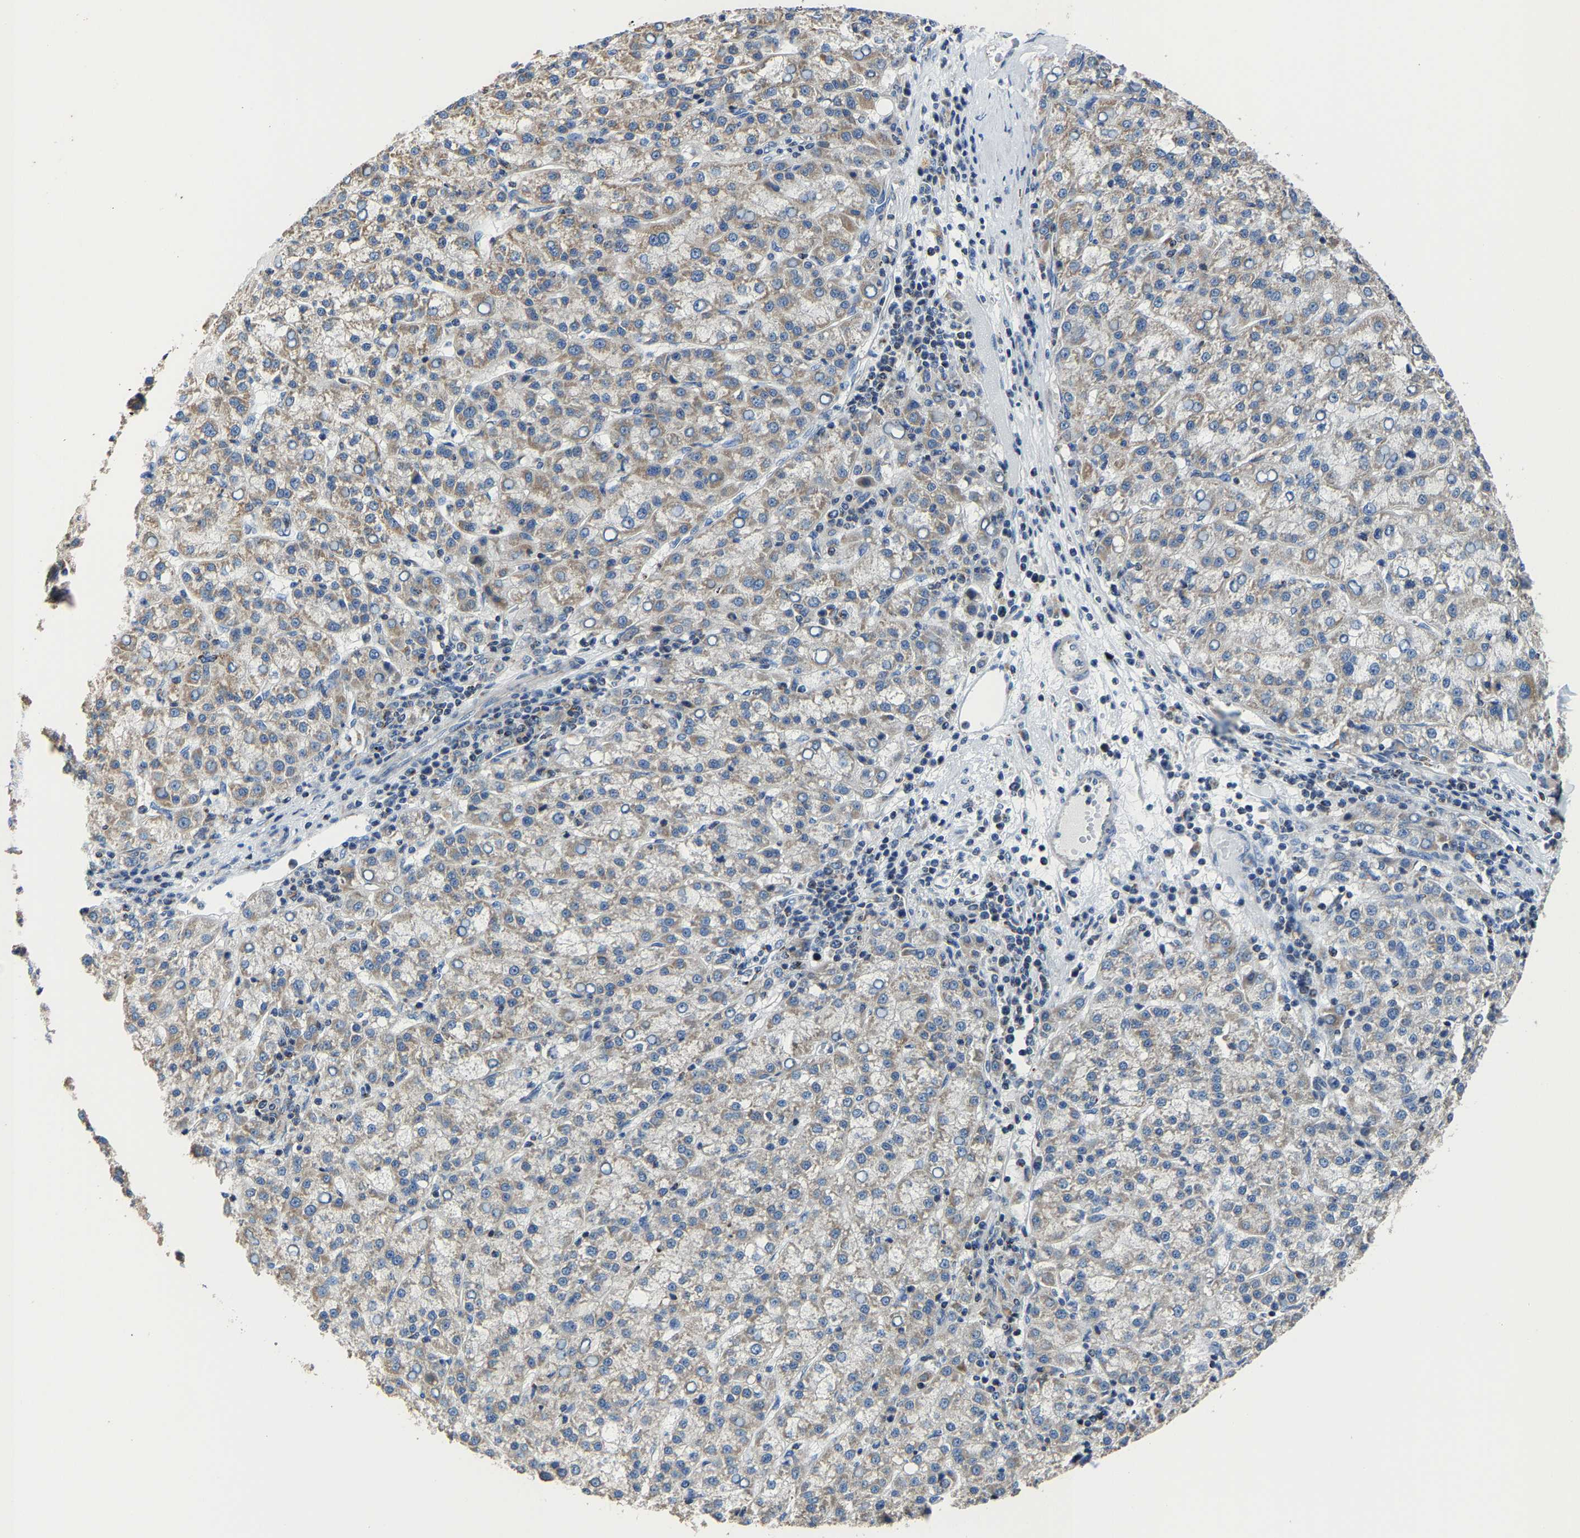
{"staining": {"intensity": "moderate", "quantity": ">75%", "location": "cytoplasmic/membranous"}, "tissue": "liver cancer", "cell_type": "Tumor cells", "image_type": "cancer", "snomed": [{"axis": "morphology", "description": "Carcinoma, Hepatocellular, NOS"}, {"axis": "topography", "description": "Liver"}], "caption": "Tumor cells exhibit medium levels of moderate cytoplasmic/membranous expression in about >75% of cells in liver cancer. (DAB IHC with brightfield microscopy, high magnification).", "gene": "AGK", "patient": {"sex": "female", "age": 58}}